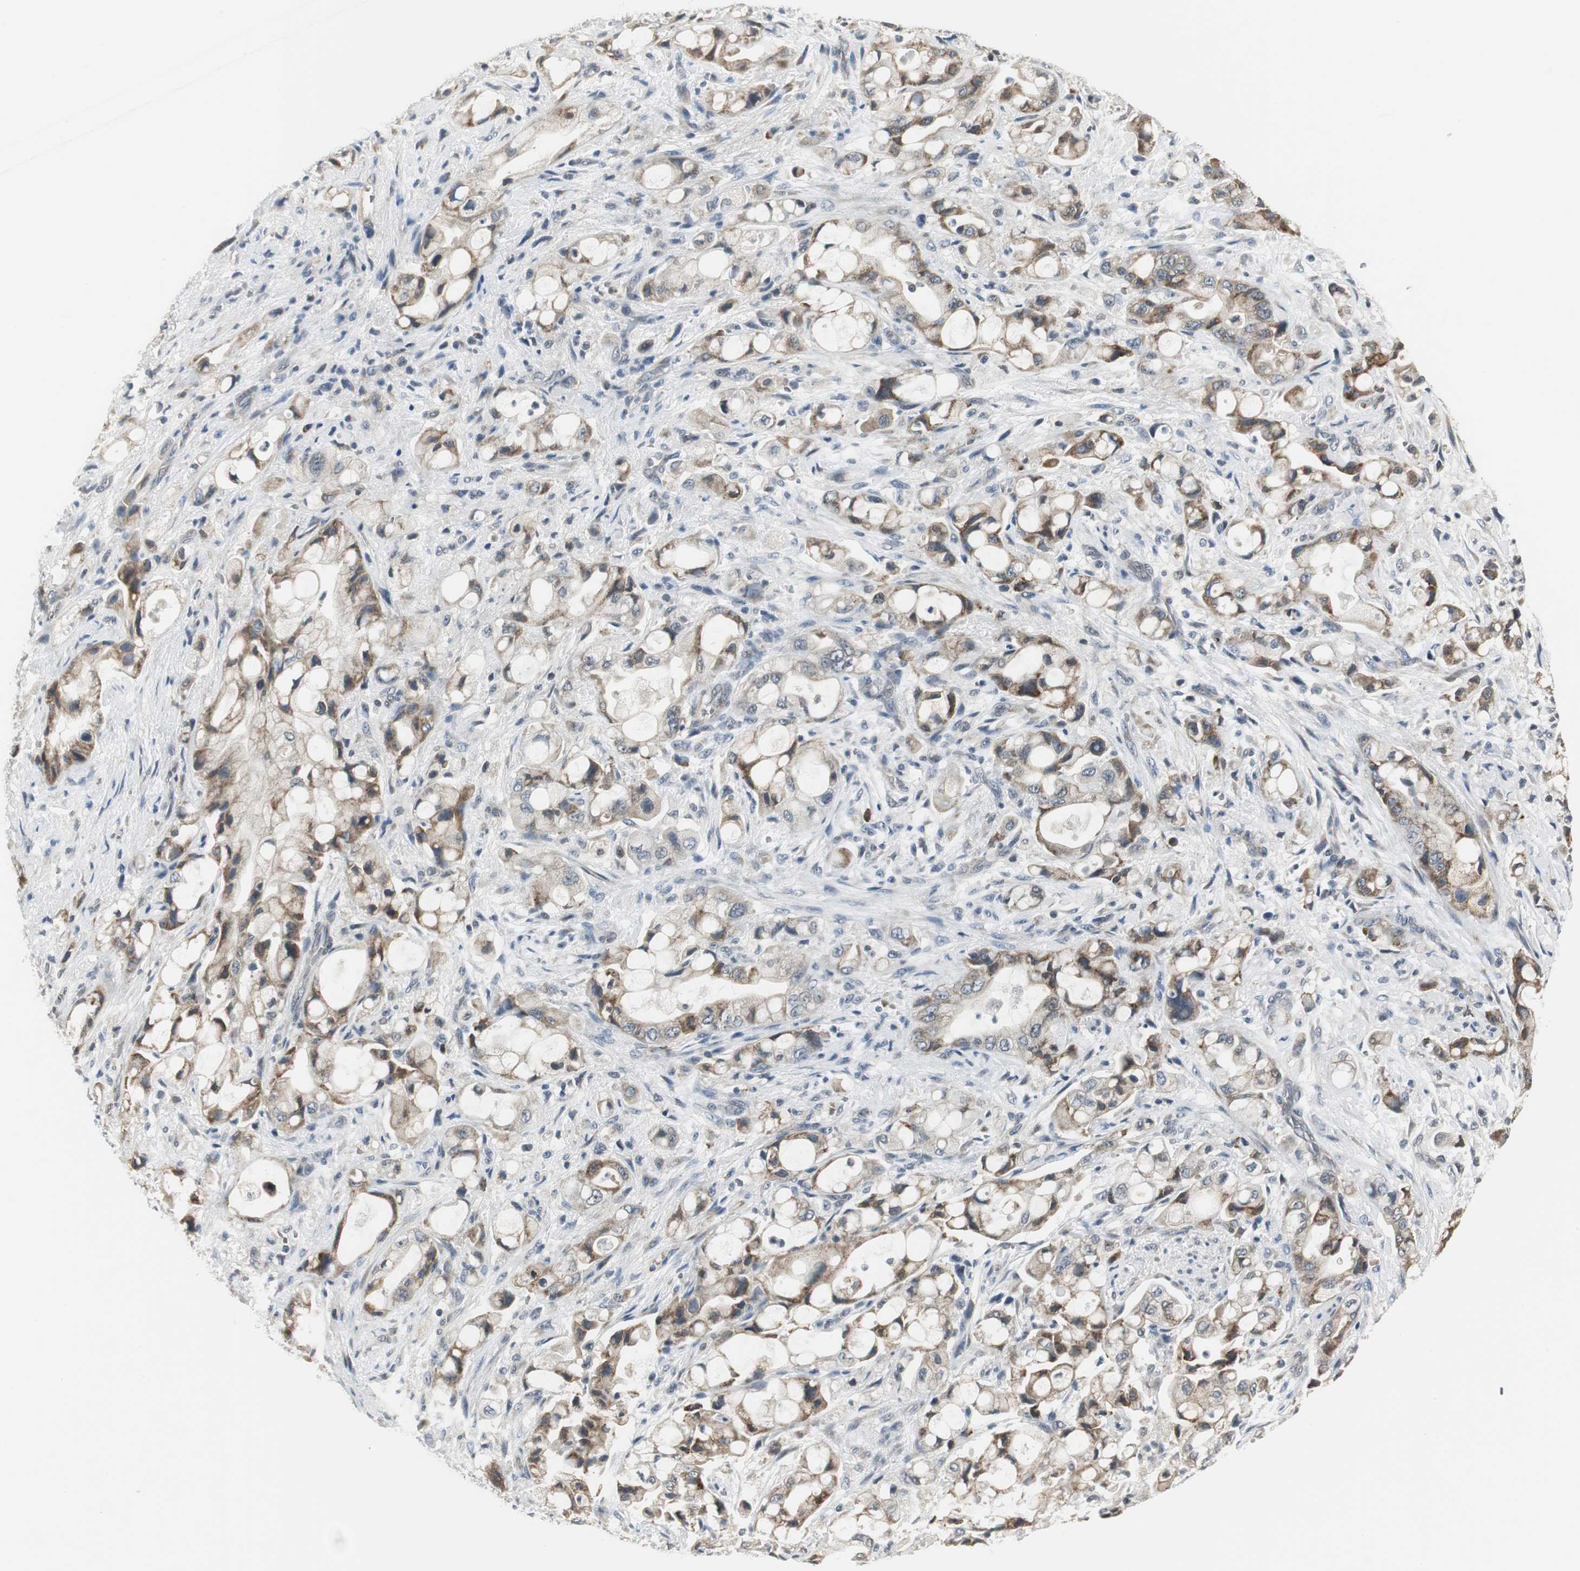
{"staining": {"intensity": "moderate", "quantity": ">75%", "location": "cytoplasmic/membranous"}, "tissue": "pancreatic cancer", "cell_type": "Tumor cells", "image_type": "cancer", "snomed": [{"axis": "morphology", "description": "Adenocarcinoma, NOS"}, {"axis": "topography", "description": "Pancreas"}], "caption": "Pancreatic cancer tissue shows moderate cytoplasmic/membranous staining in about >75% of tumor cells, visualized by immunohistochemistry. The protein is stained brown, and the nuclei are stained in blue (DAB IHC with brightfield microscopy, high magnification).", "gene": "CCT5", "patient": {"sex": "male", "age": 79}}